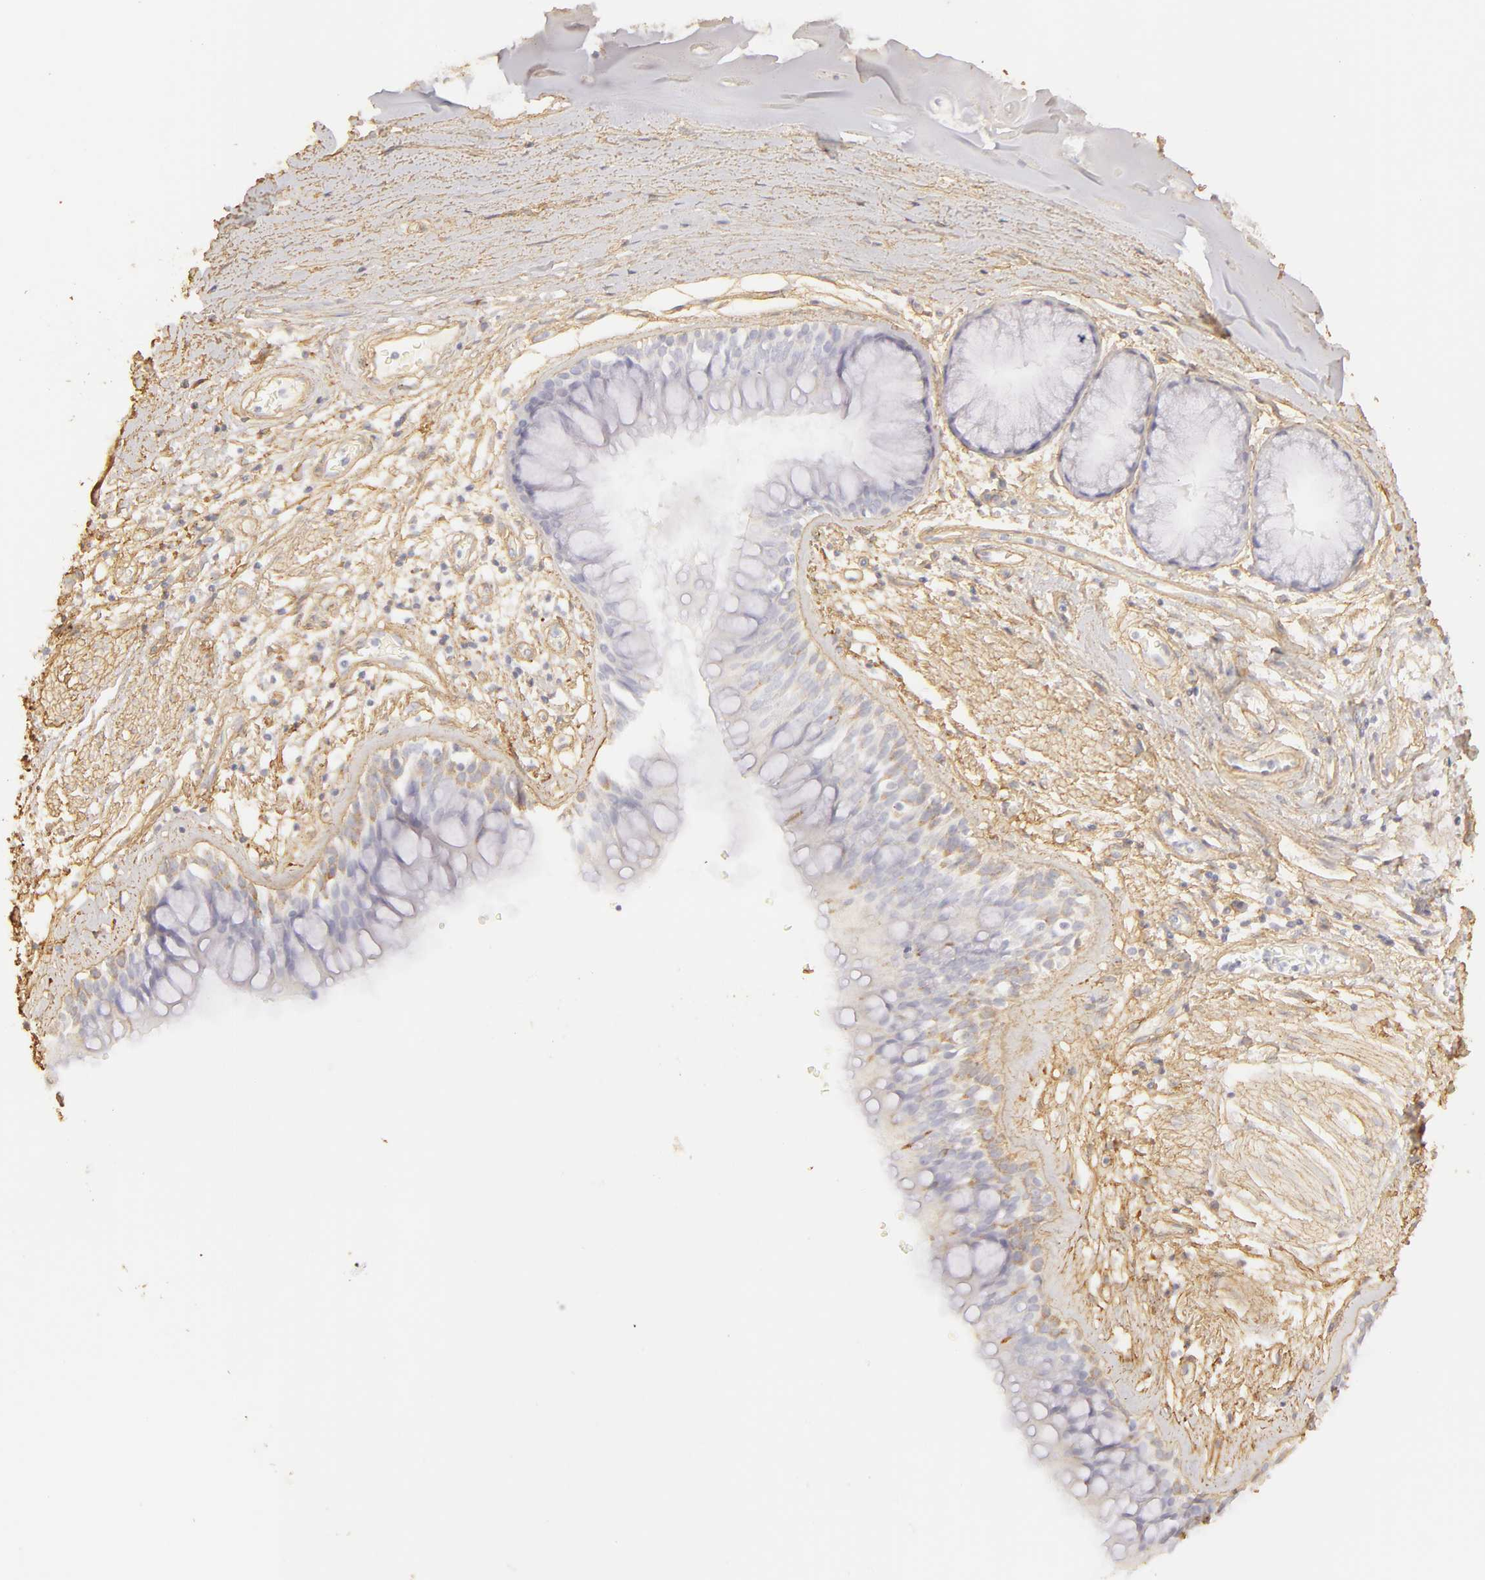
{"staining": {"intensity": "weak", "quantity": "<25%", "location": "cytoplasmic/membranous"}, "tissue": "bronchus", "cell_type": "Respiratory epithelial cells", "image_type": "normal", "snomed": [{"axis": "morphology", "description": "Normal tissue, NOS"}, {"axis": "topography", "description": "Bronchus"}, {"axis": "topography", "description": "Lung"}], "caption": "DAB immunohistochemical staining of unremarkable human bronchus shows no significant staining in respiratory epithelial cells.", "gene": "COL4A1", "patient": {"sex": "female", "age": 57}}